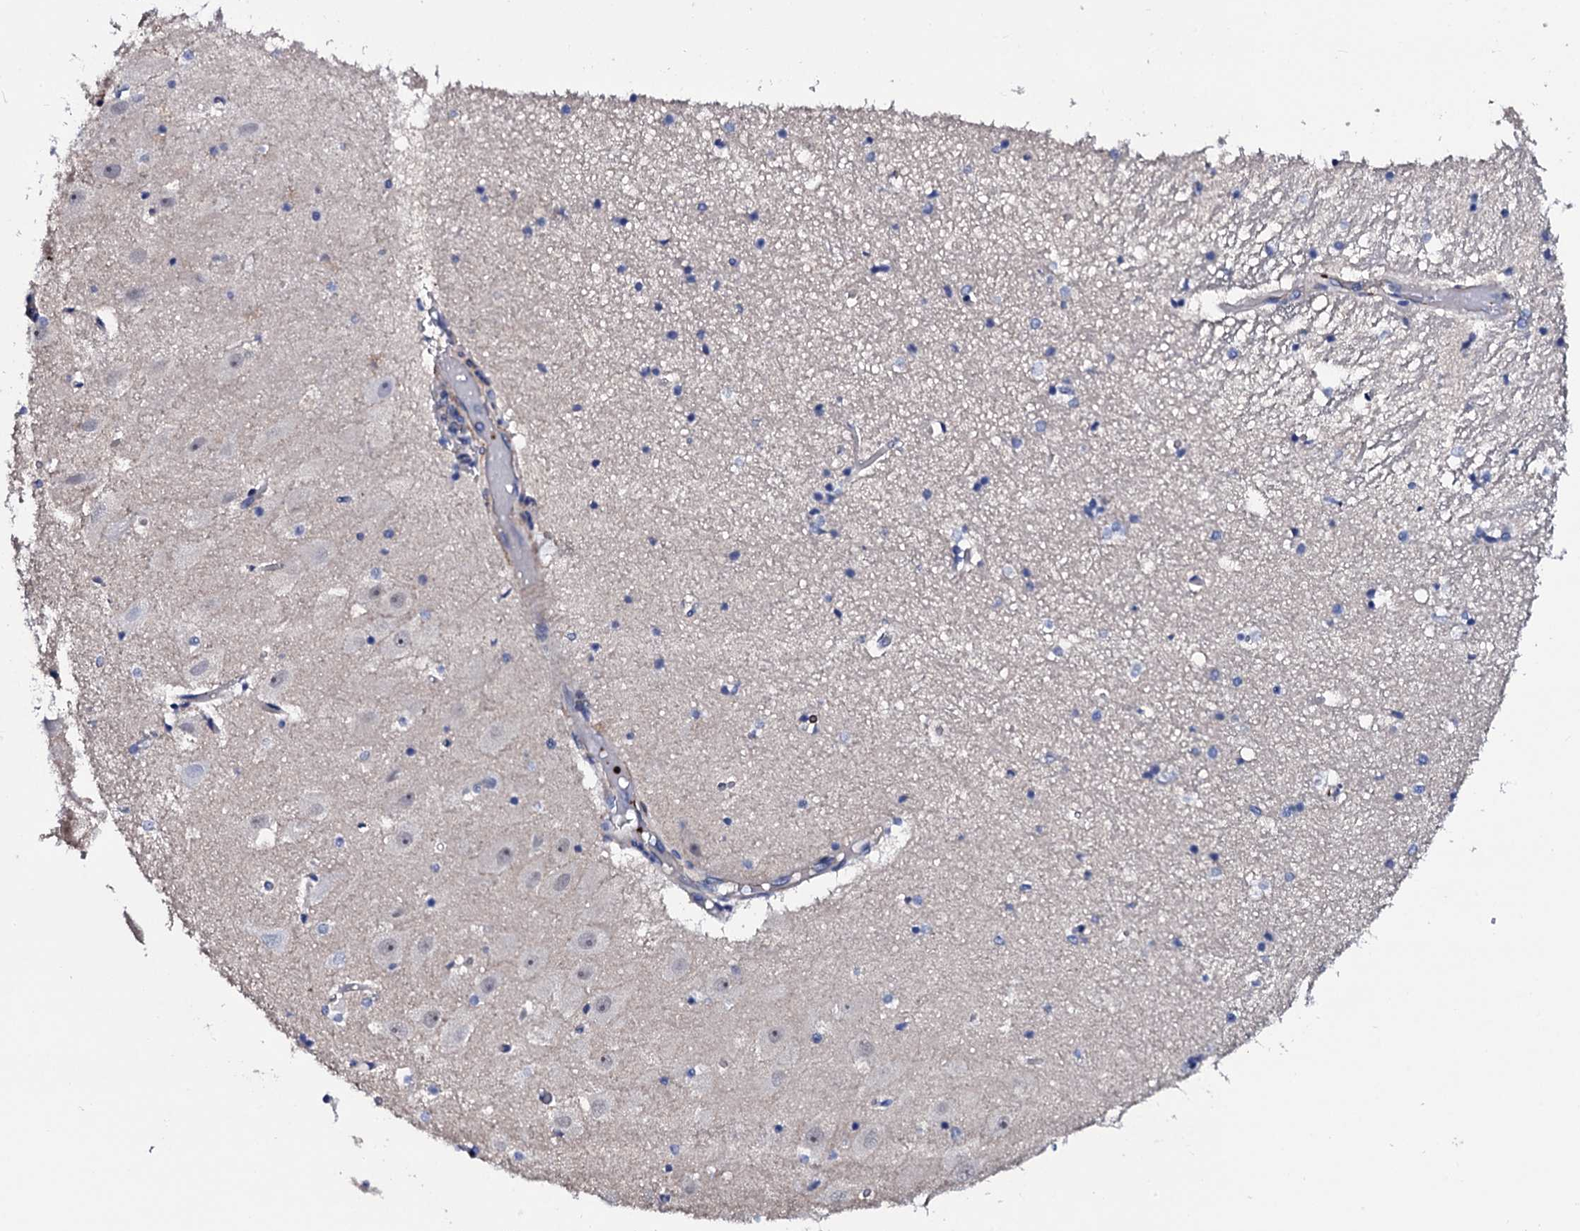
{"staining": {"intensity": "negative", "quantity": "none", "location": "none"}, "tissue": "hippocampus", "cell_type": "Glial cells", "image_type": "normal", "snomed": [{"axis": "morphology", "description": "Normal tissue, NOS"}, {"axis": "topography", "description": "Hippocampus"}], "caption": "An immunohistochemistry histopathology image of unremarkable hippocampus is shown. There is no staining in glial cells of hippocampus. (DAB immunohistochemistry, high magnification).", "gene": "GYS2", "patient": {"sex": "female", "age": 52}}